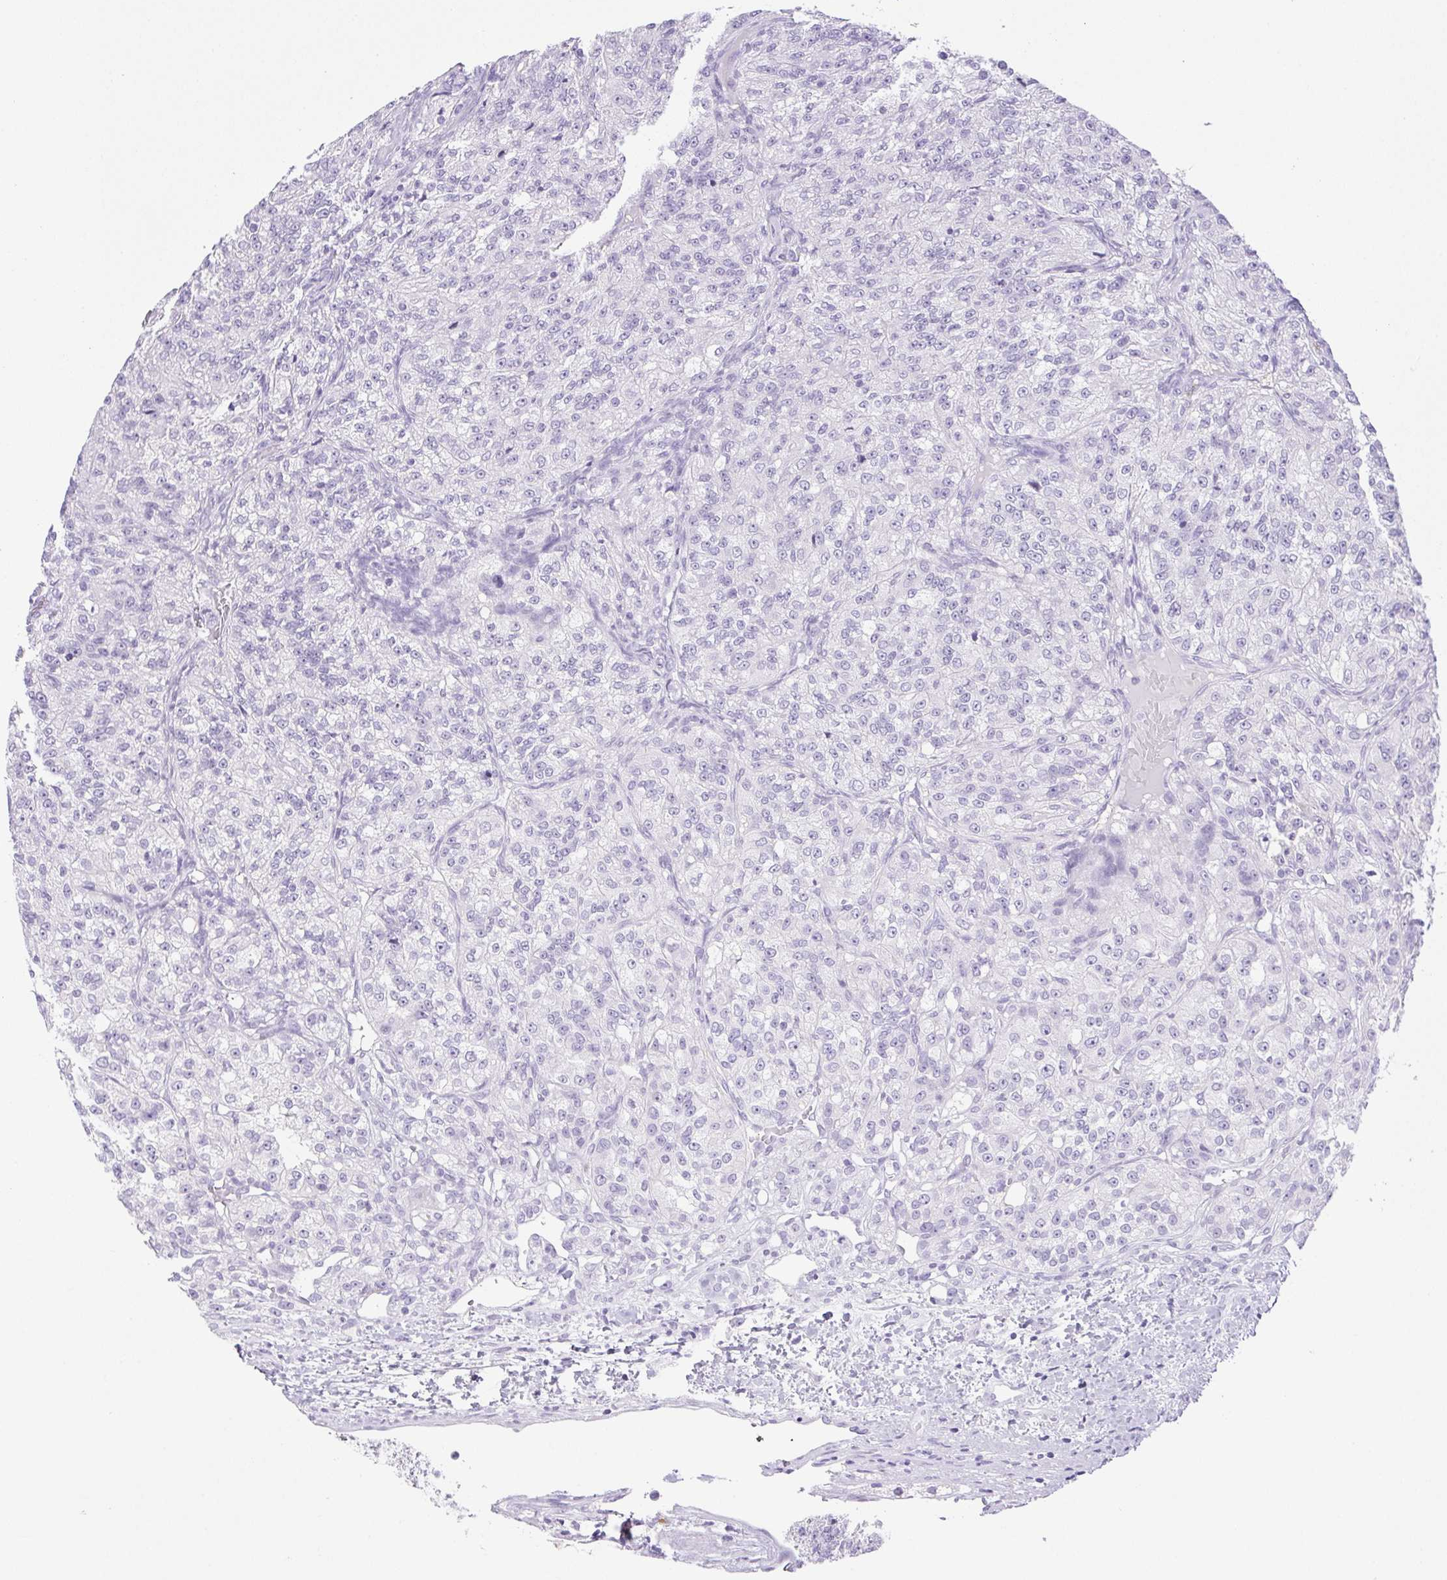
{"staining": {"intensity": "negative", "quantity": "none", "location": "none"}, "tissue": "renal cancer", "cell_type": "Tumor cells", "image_type": "cancer", "snomed": [{"axis": "morphology", "description": "Adenocarcinoma, NOS"}, {"axis": "topography", "description": "Kidney"}], "caption": "This is an immunohistochemistry (IHC) histopathology image of human renal adenocarcinoma. There is no positivity in tumor cells.", "gene": "PAPPA2", "patient": {"sex": "female", "age": 63}}